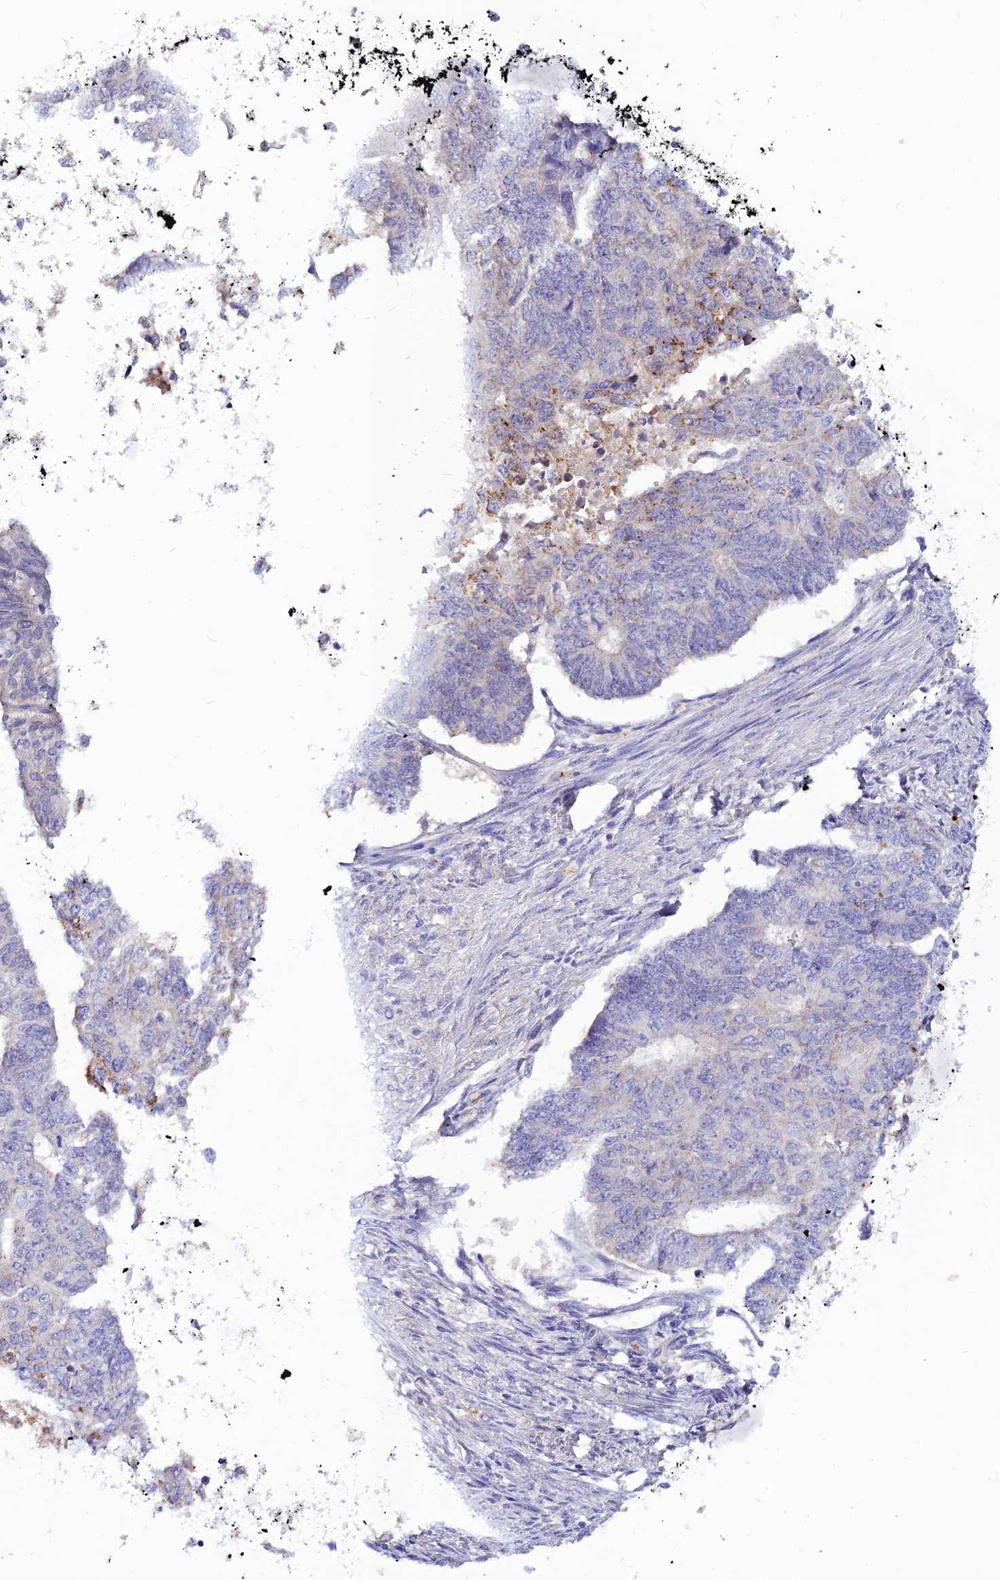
{"staining": {"intensity": "weak", "quantity": "<25%", "location": "cytoplasmic/membranous"}, "tissue": "endometrial cancer", "cell_type": "Tumor cells", "image_type": "cancer", "snomed": [{"axis": "morphology", "description": "Adenocarcinoma, NOS"}, {"axis": "topography", "description": "Endometrium"}], "caption": "Tumor cells show no significant protein expression in endometrial cancer.", "gene": "CZIB", "patient": {"sex": "female", "age": 32}}